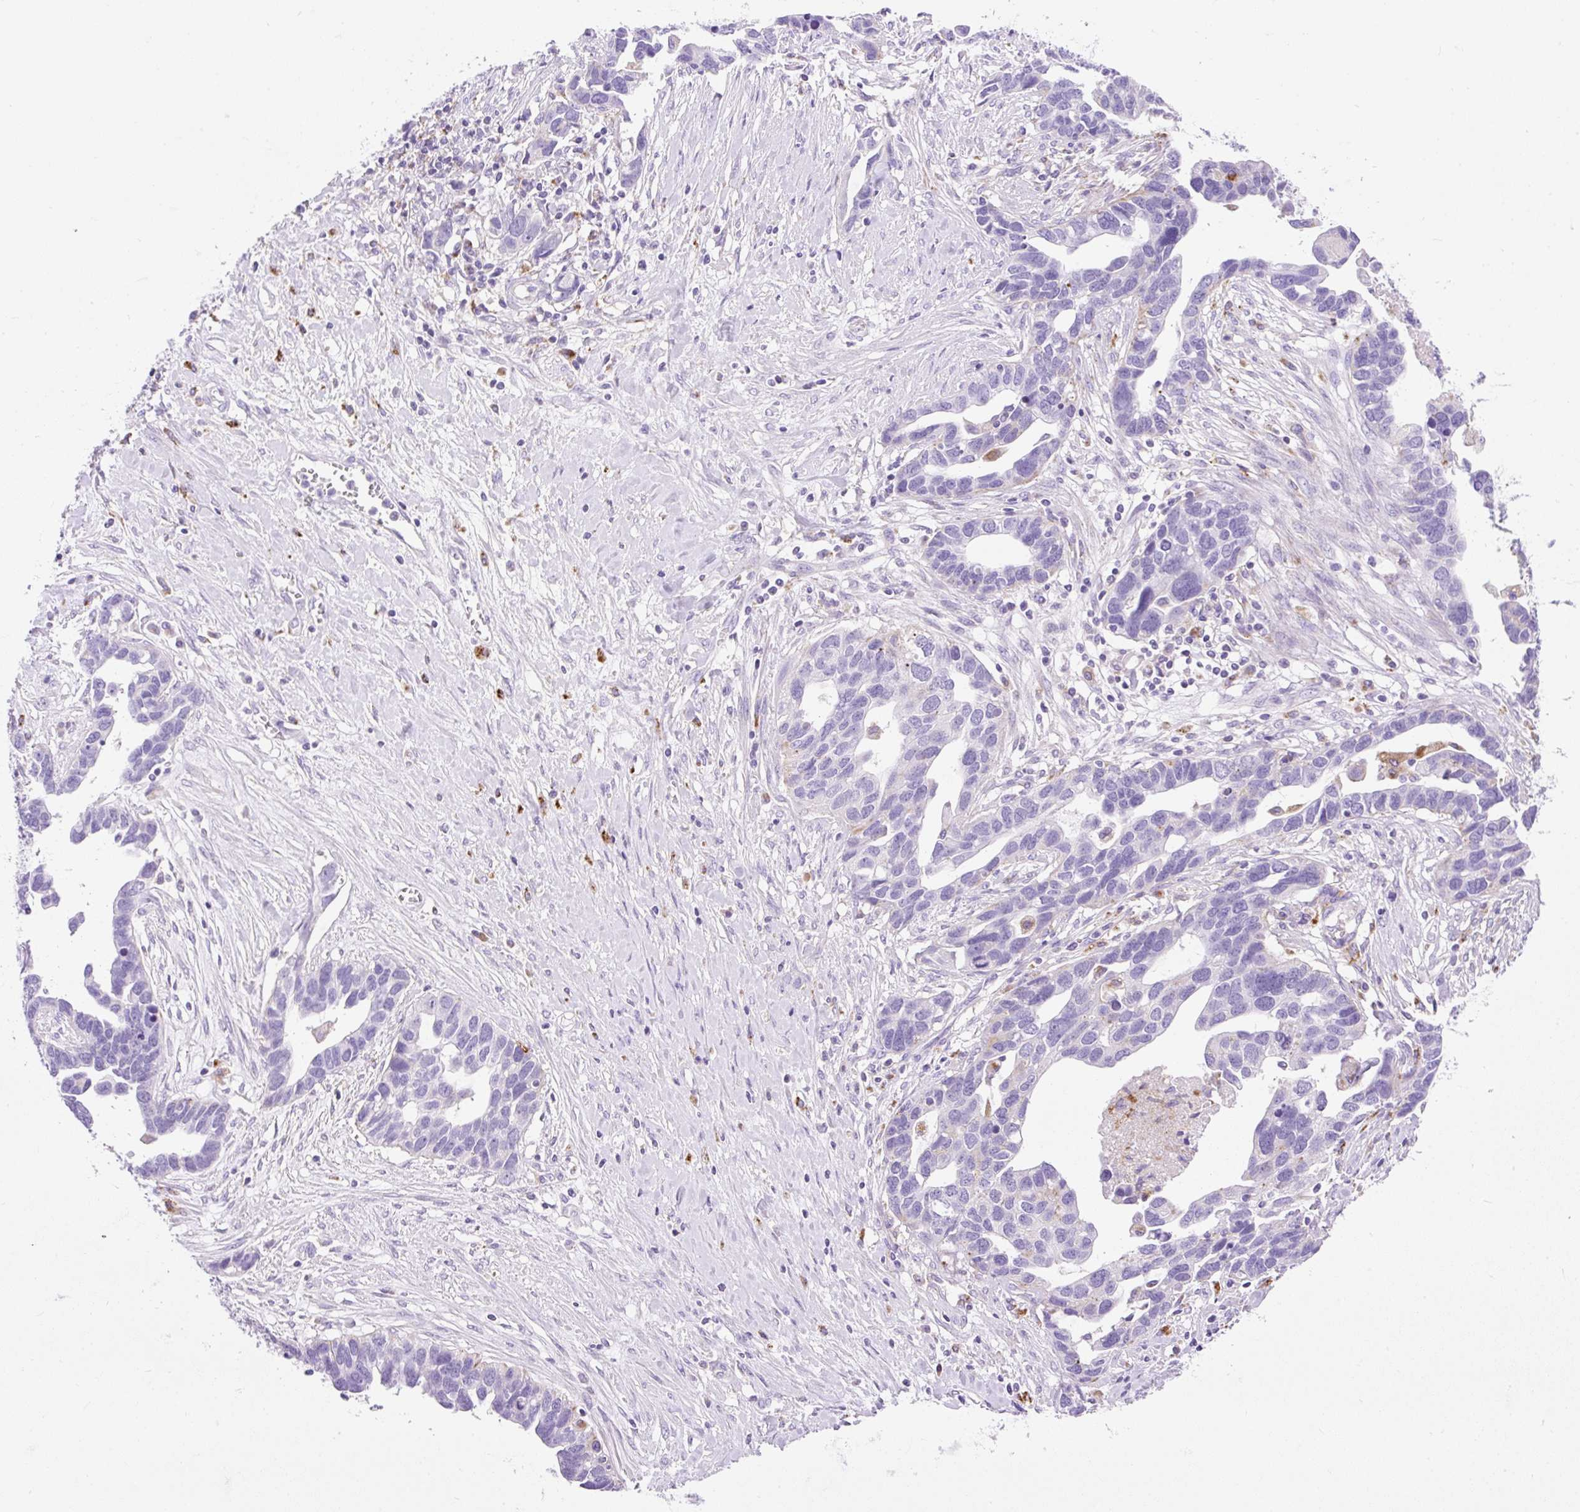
{"staining": {"intensity": "negative", "quantity": "none", "location": "none"}, "tissue": "ovarian cancer", "cell_type": "Tumor cells", "image_type": "cancer", "snomed": [{"axis": "morphology", "description": "Cystadenocarcinoma, serous, NOS"}, {"axis": "topography", "description": "Ovary"}], "caption": "IHC image of neoplastic tissue: human serous cystadenocarcinoma (ovarian) stained with DAB (3,3'-diaminobenzidine) shows no significant protein expression in tumor cells.", "gene": "HEXB", "patient": {"sex": "female", "age": 54}}